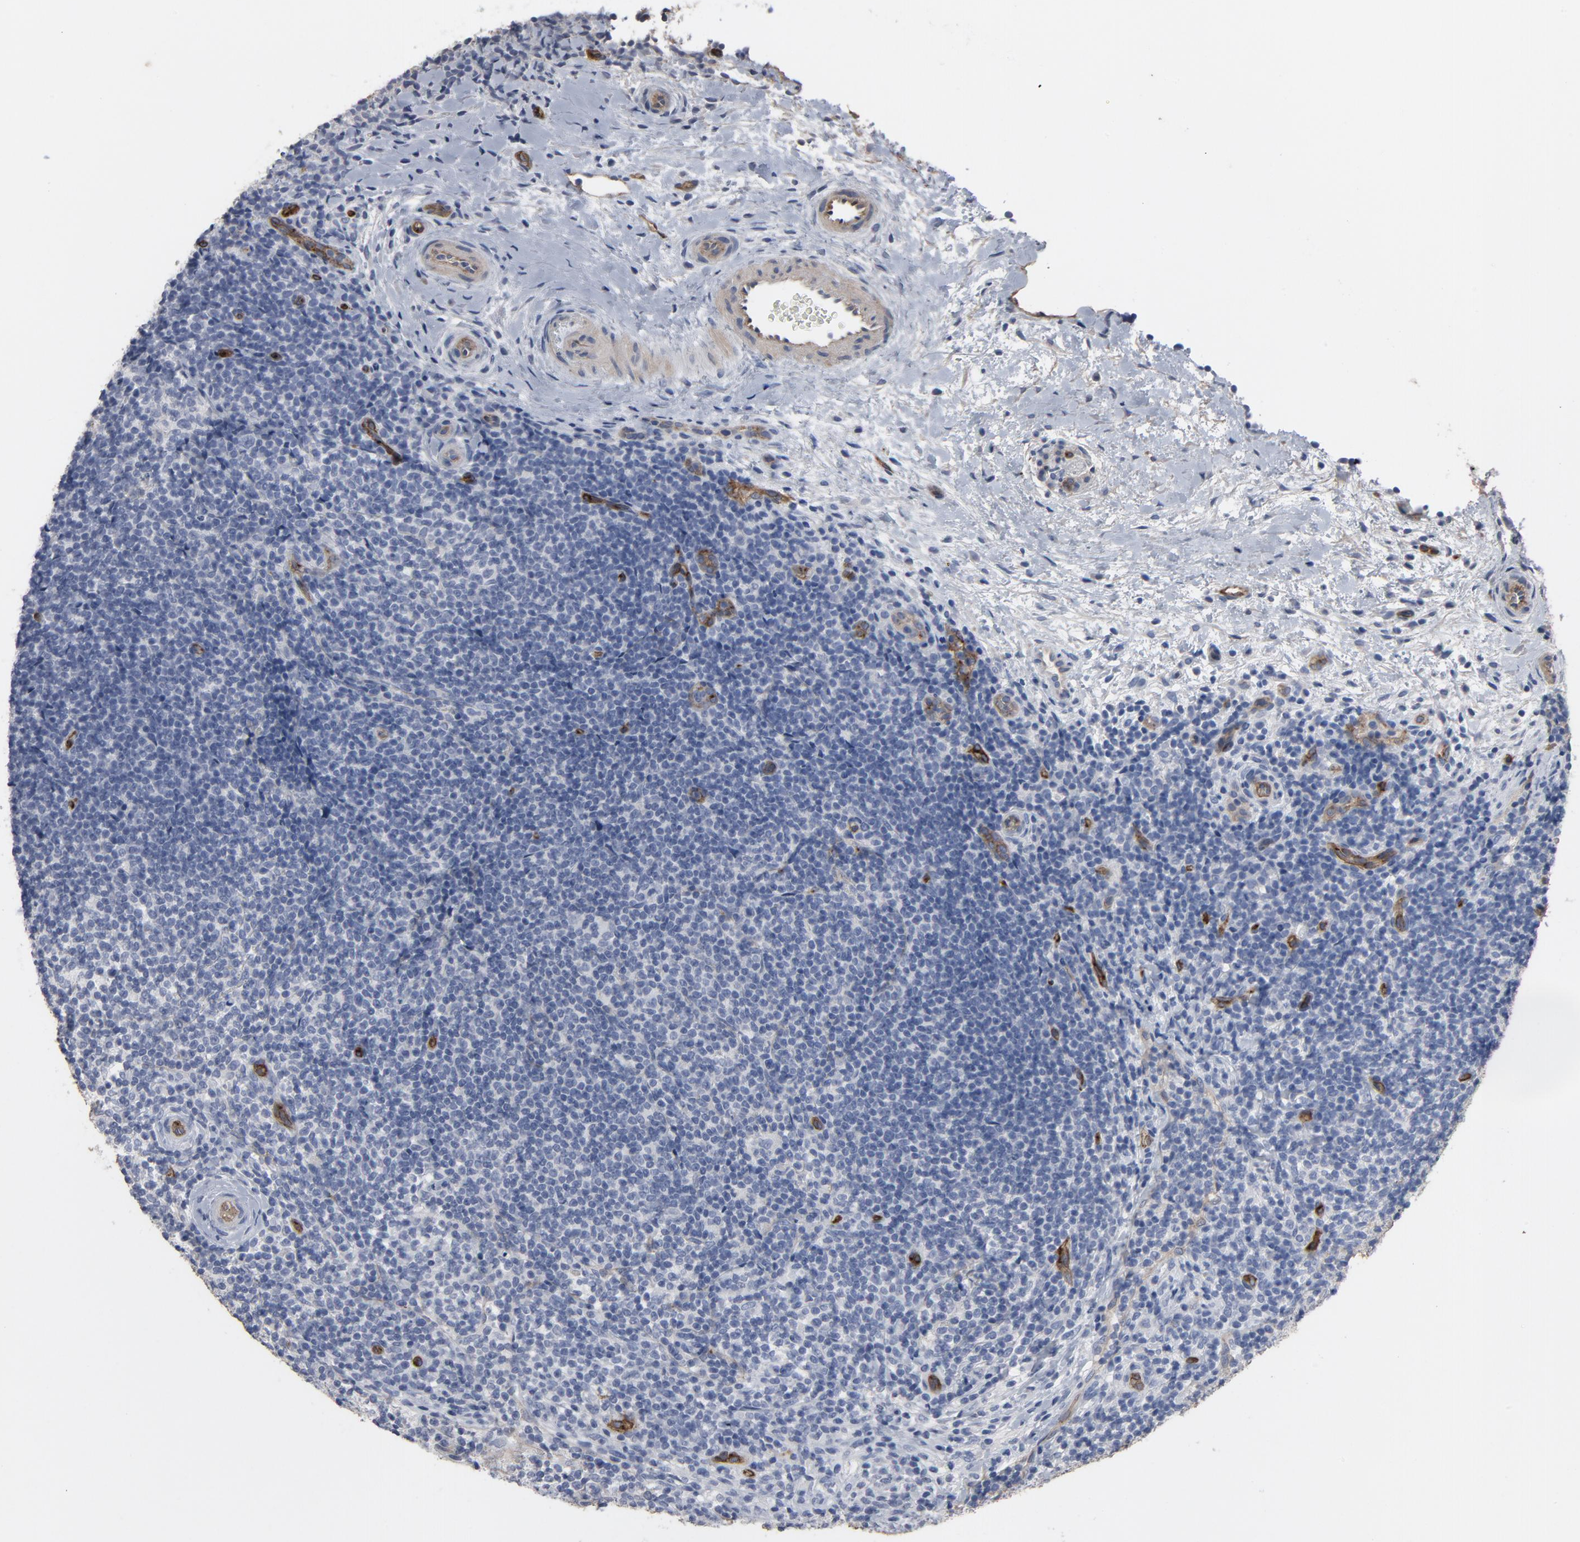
{"staining": {"intensity": "negative", "quantity": "none", "location": "none"}, "tissue": "lymphoma", "cell_type": "Tumor cells", "image_type": "cancer", "snomed": [{"axis": "morphology", "description": "Malignant lymphoma, non-Hodgkin's type, Low grade"}, {"axis": "topography", "description": "Lymph node"}], "caption": "DAB (3,3'-diaminobenzidine) immunohistochemical staining of lymphoma displays no significant positivity in tumor cells.", "gene": "KDR", "patient": {"sex": "female", "age": 76}}